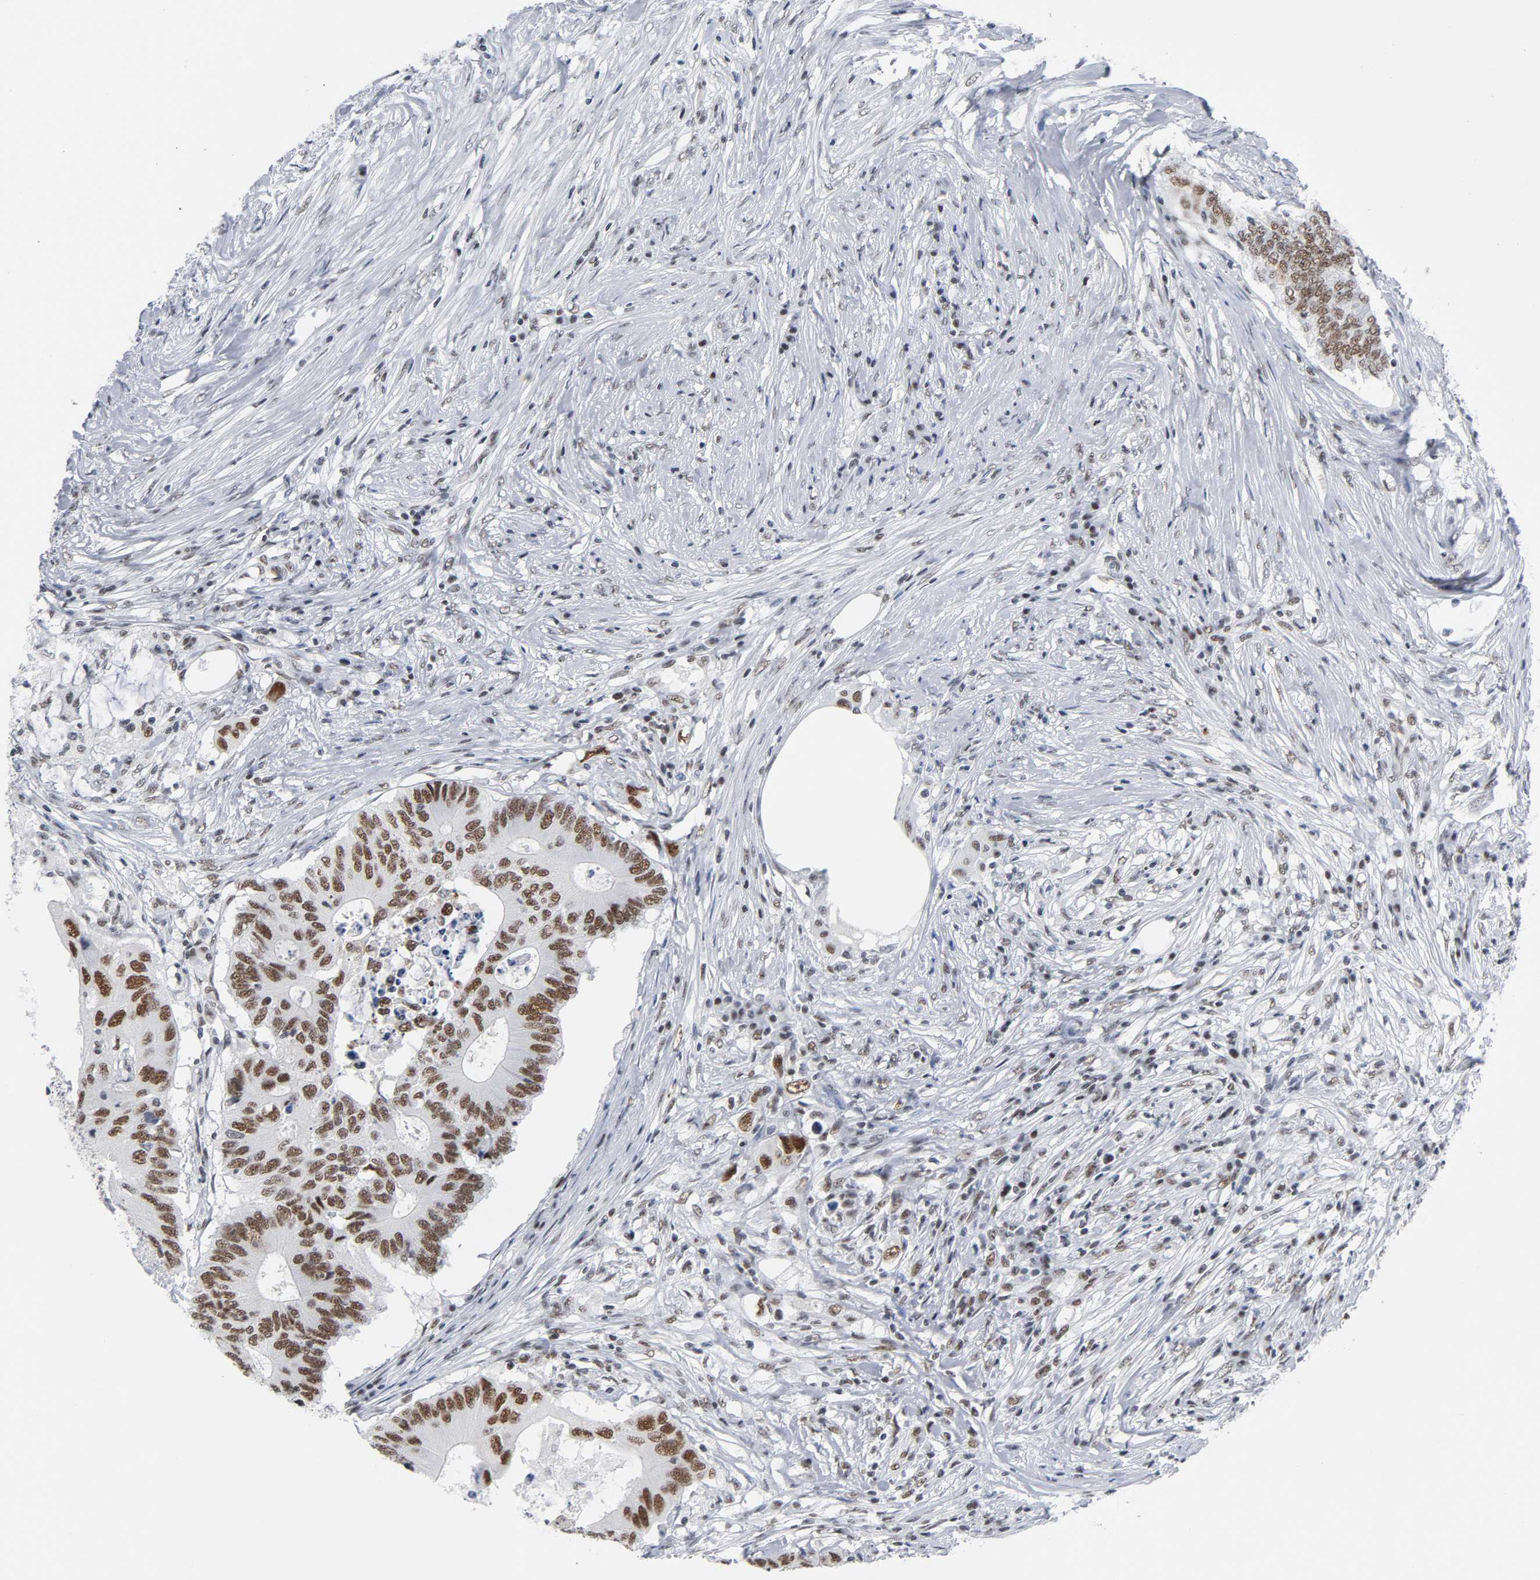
{"staining": {"intensity": "moderate", "quantity": ">75%", "location": "nuclear"}, "tissue": "colorectal cancer", "cell_type": "Tumor cells", "image_type": "cancer", "snomed": [{"axis": "morphology", "description": "Adenocarcinoma, NOS"}, {"axis": "topography", "description": "Colon"}], "caption": "Approximately >75% of tumor cells in human colorectal cancer display moderate nuclear protein expression as visualized by brown immunohistochemical staining.", "gene": "CSTF2", "patient": {"sex": "male", "age": 71}}